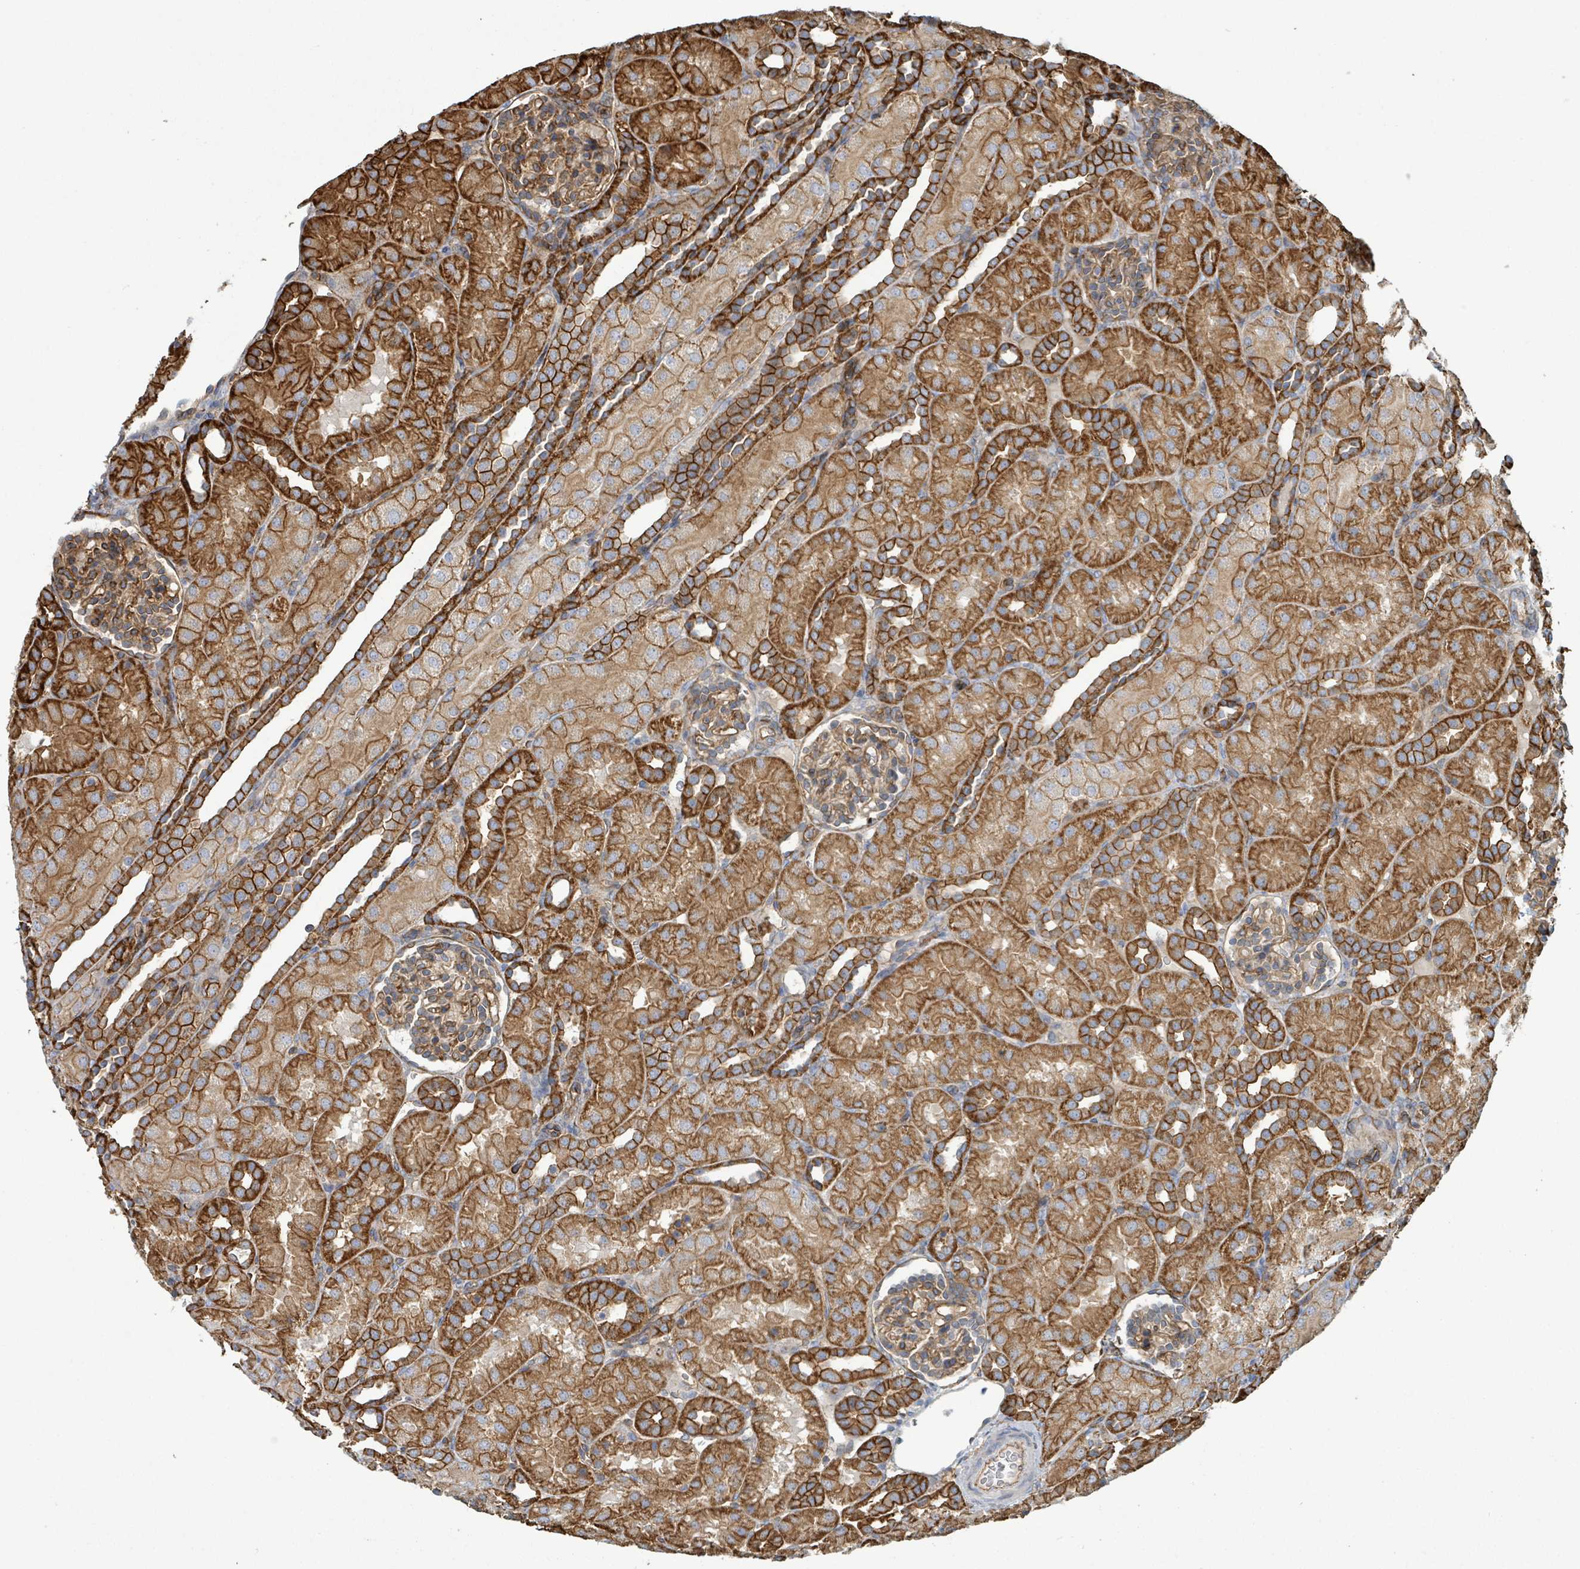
{"staining": {"intensity": "moderate", "quantity": ">75%", "location": "cytoplasmic/membranous"}, "tissue": "kidney", "cell_type": "Cells in glomeruli", "image_type": "normal", "snomed": [{"axis": "morphology", "description": "Normal tissue, NOS"}, {"axis": "topography", "description": "Kidney"}], "caption": "IHC (DAB) staining of normal human kidney demonstrates moderate cytoplasmic/membranous protein positivity in about >75% of cells in glomeruli.", "gene": "LDOC1", "patient": {"sex": "male", "age": 1}}